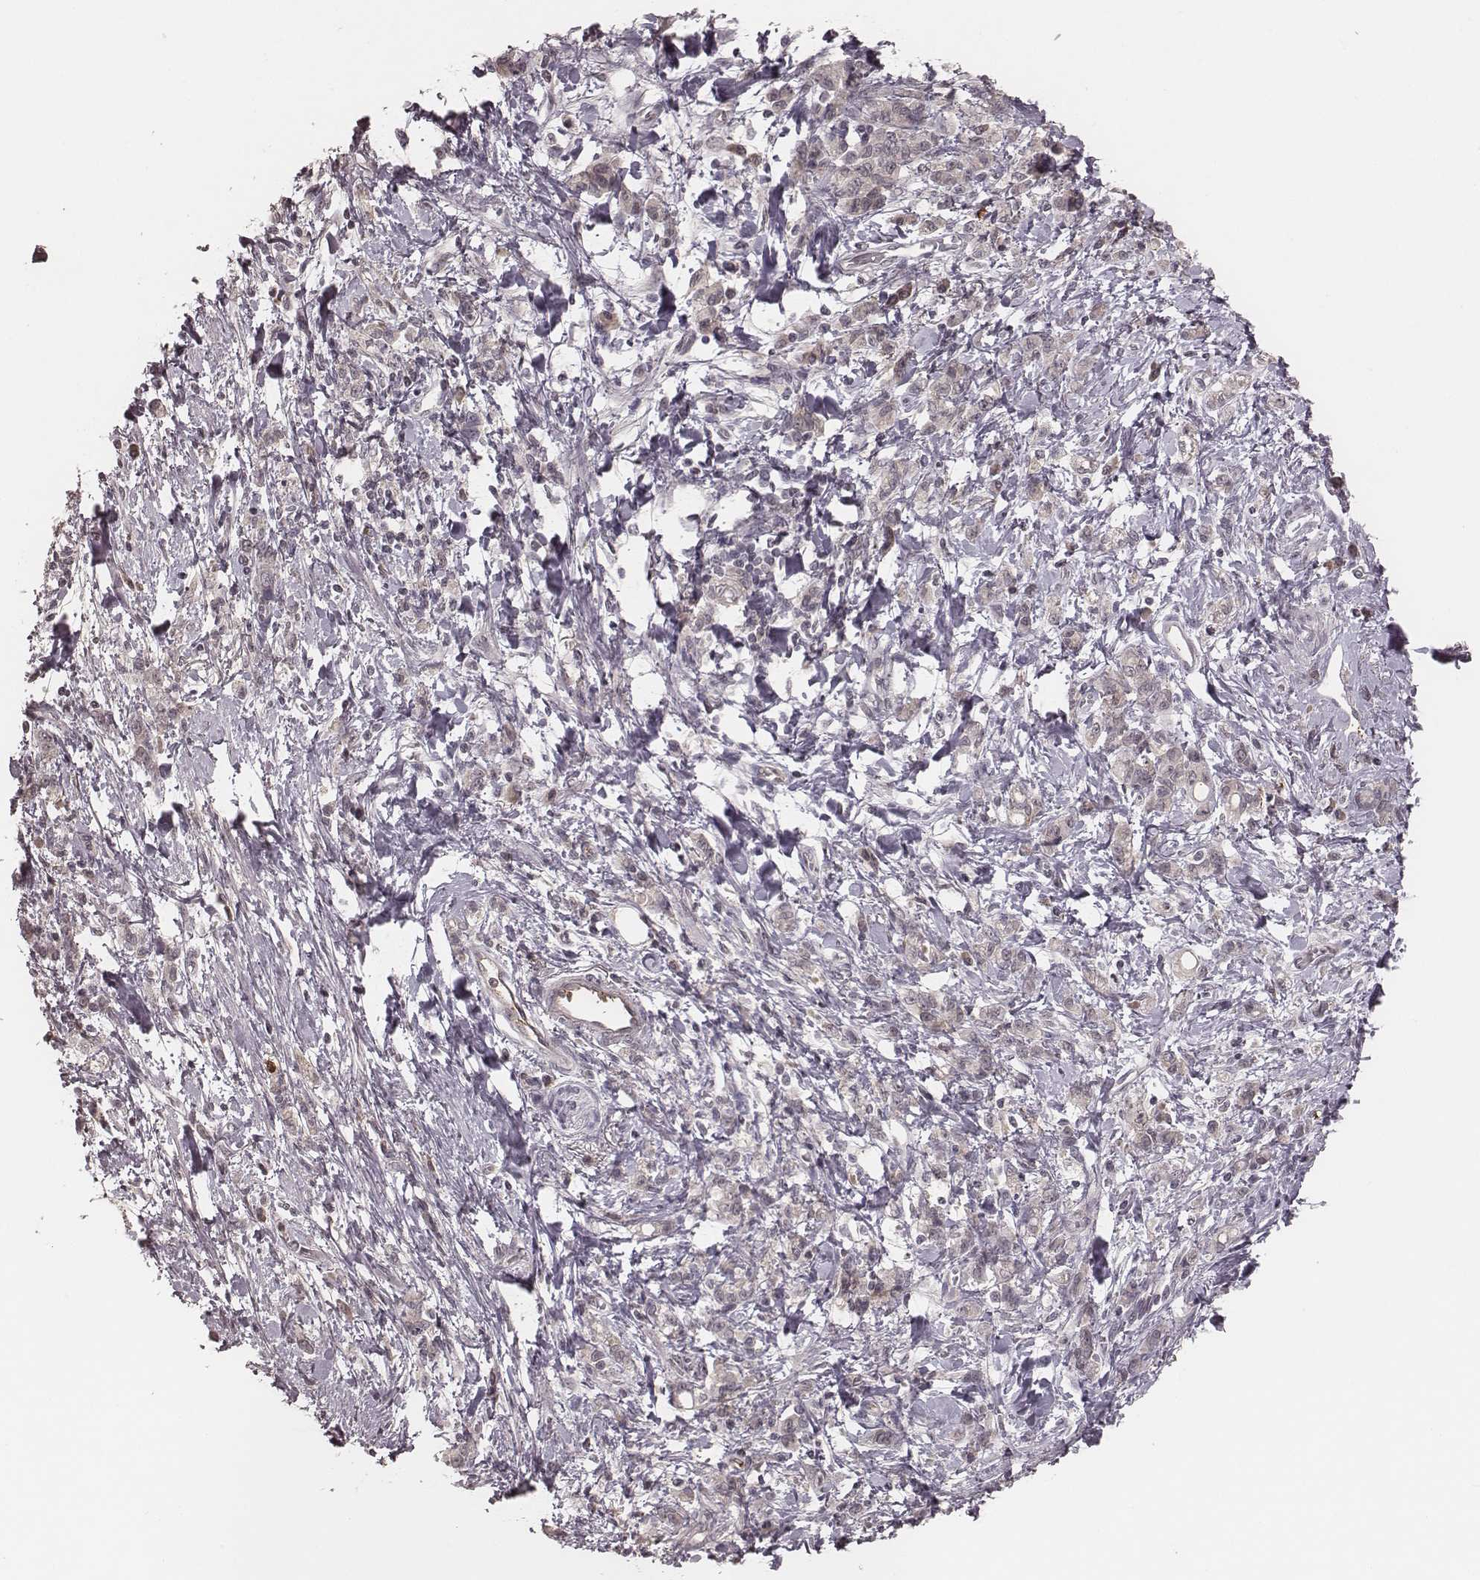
{"staining": {"intensity": "negative", "quantity": "none", "location": "none"}, "tissue": "stomach cancer", "cell_type": "Tumor cells", "image_type": "cancer", "snomed": [{"axis": "morphology", "description": "Adenocarcinoma, NOS"}, {"axis": "topography", "description": "Stomach"}], "caption": "Immunohistochemical staining of adenocarcinoma (stomach) shows no significant expression in tumor cells. (Stains: DAB IHC with hematoxylin counter stain, Microscopy: brightfield microscopy at high magnification).", "gene": "IL5", "patient": {"sex": "male", "age": 77}}